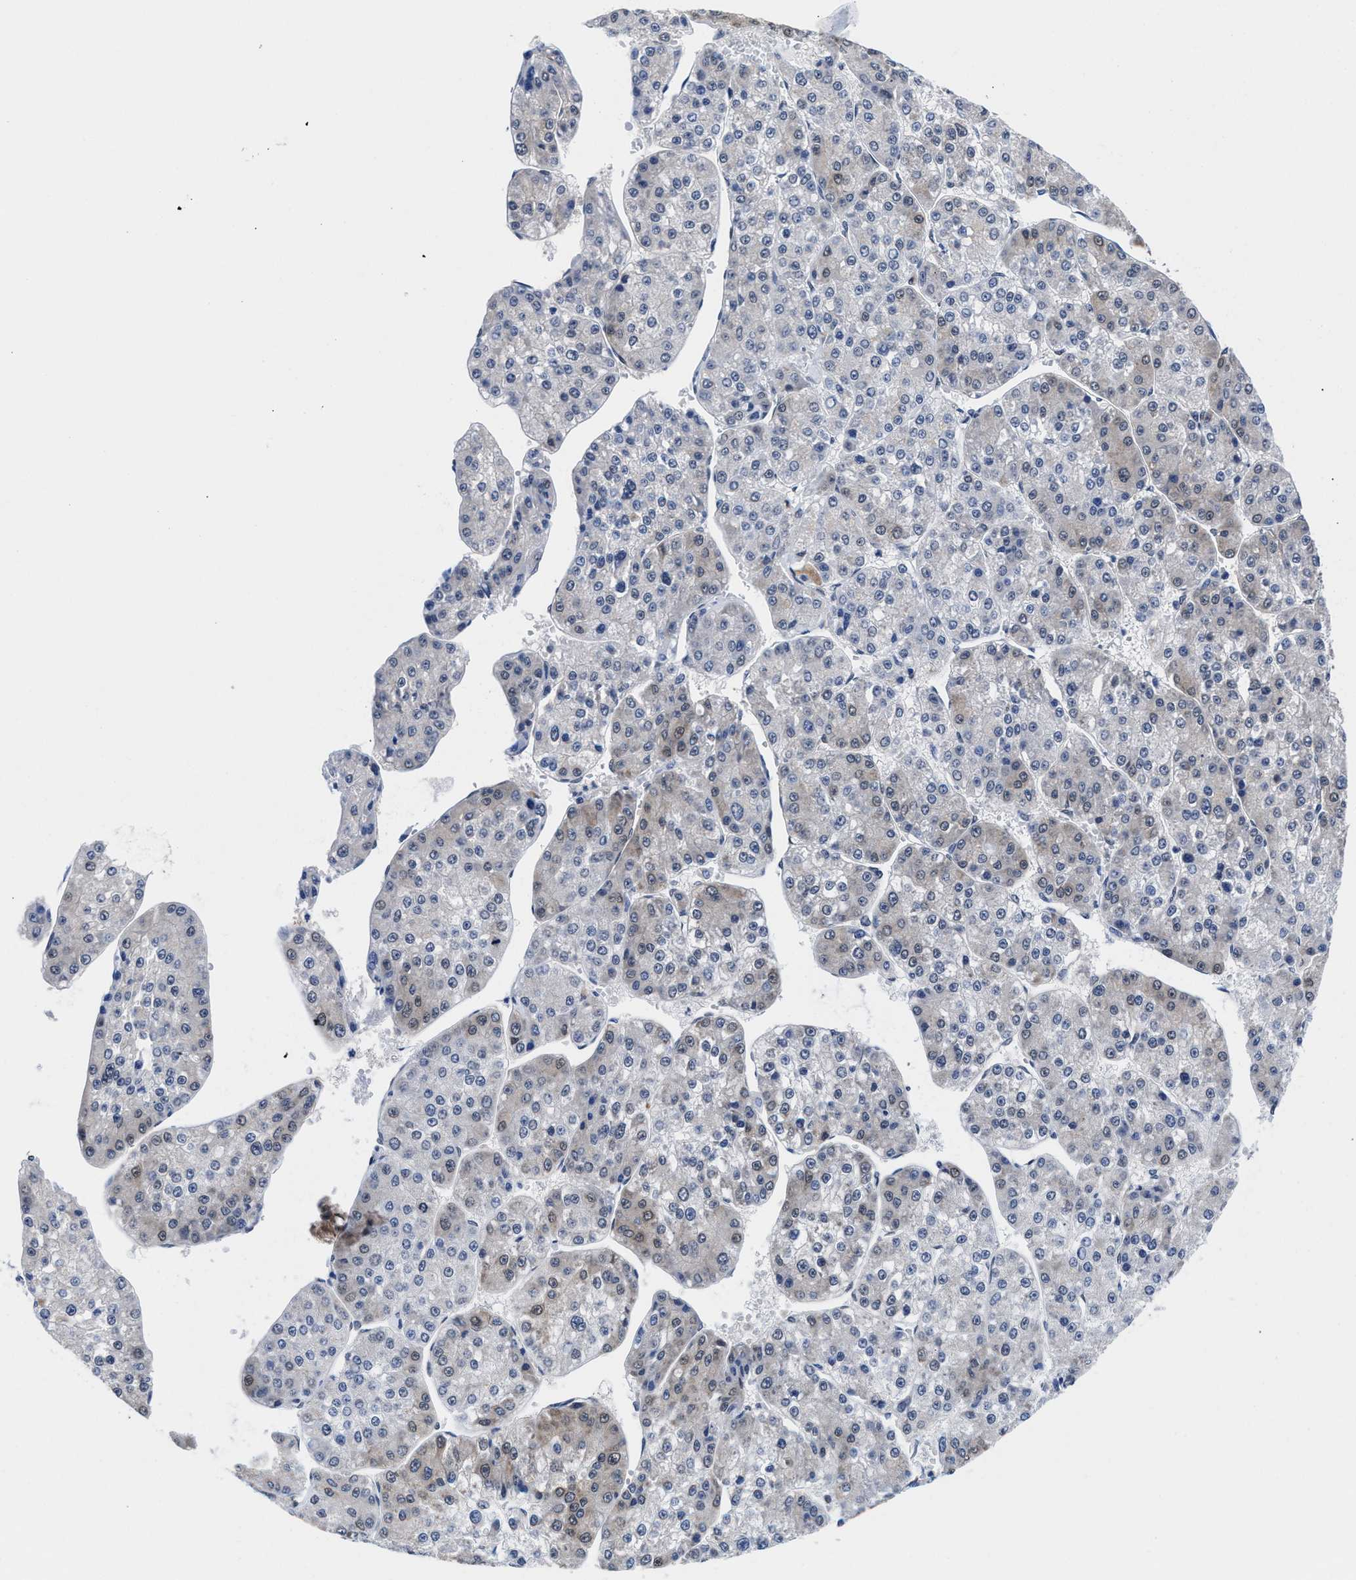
{"staining": {"intensity": "weak", "quantity": "<25%", "location": "cytoplasmic/membranous"}, "tissue": "liver cancer", "cell_type": "Tumor cells", "image_type": "cancer", "snomed": [{"axis": "morphology", "description": "Carcinoma, Hepatocellular, NOS"}, {"axis": "topography", "description": "Liver"}], "caption": "This photomicrograph is of liver cancer stained with IHC to label a protein in brown with the nuclei are counter-stained blue. There is no expression in tumor cells. The staining is performed using DAB (3,3'-diaminobenzidine) brown chromogen with nuclei counter-stained in using hematoxylin.", "gene": "ACLY", "patient": {"sex": "female", "age": 73}}